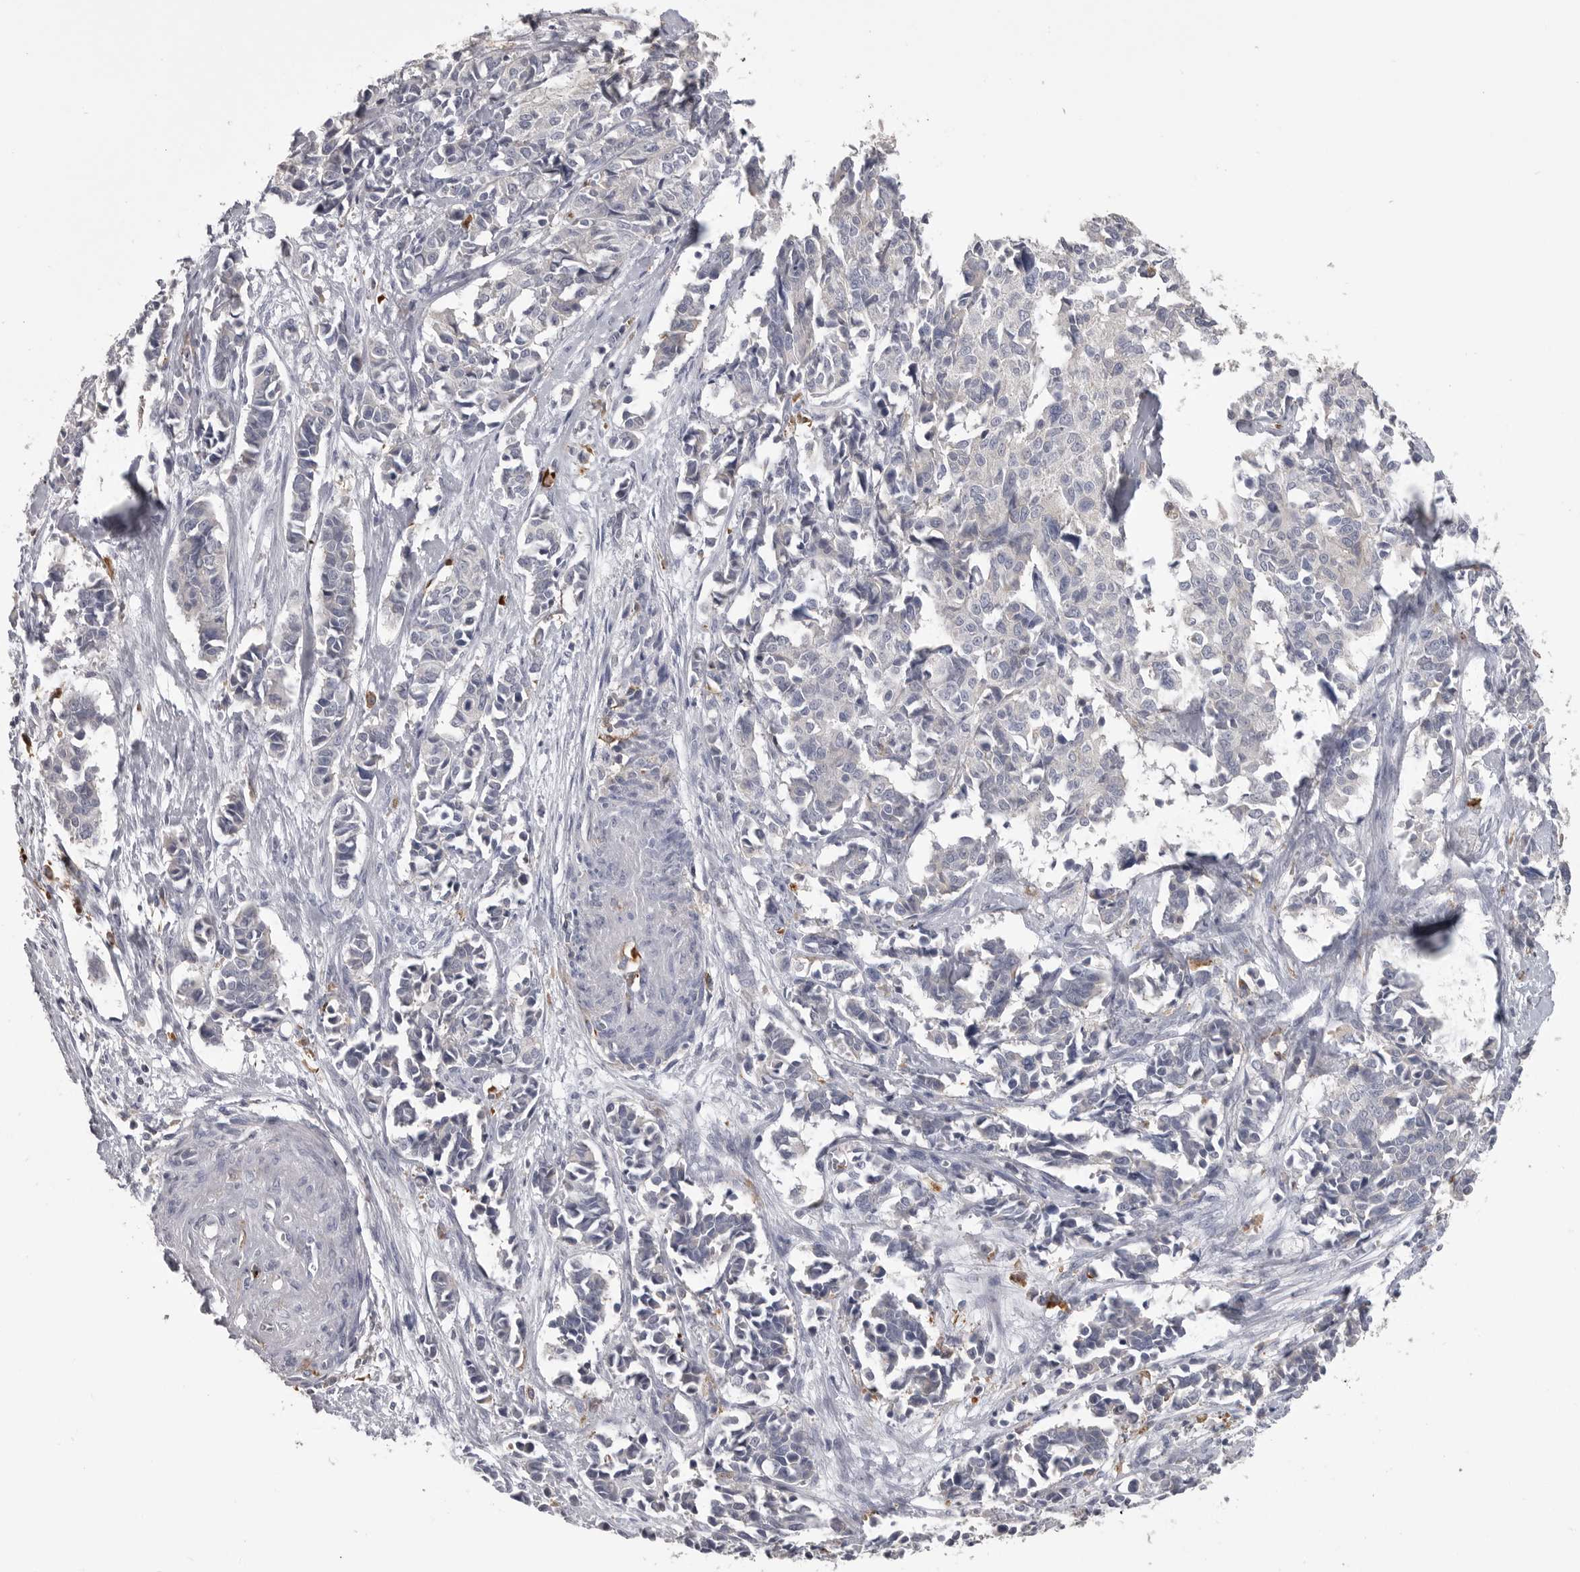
{"staining": {"intensity": "negative", "quantity": "none", "location": "none"}, "tissue": "cervical cancer", "cell_type": "Tumor cells", "image_type": "cancer", "snomed": [{"axis": "morphology", "description": "Normal tissue, NOS"}, {"axis": "morphology", "description": "Squamous cell carcinoma, NOS"}, {"axis": "topography", "description": "Cervix"}], "caption": "Immunohistochemical staining of cervical cancer displays no significant staining in tumor cells. (Stains: DAB (3,3'-diaminobenzidine) immunohistochemistry (IHC) with hematoxylin counter stain, Microscopy: brightfield microscopy at high magnification).", "gene": "CMTM6", "patient": {"sex": "female", "age": 35}}